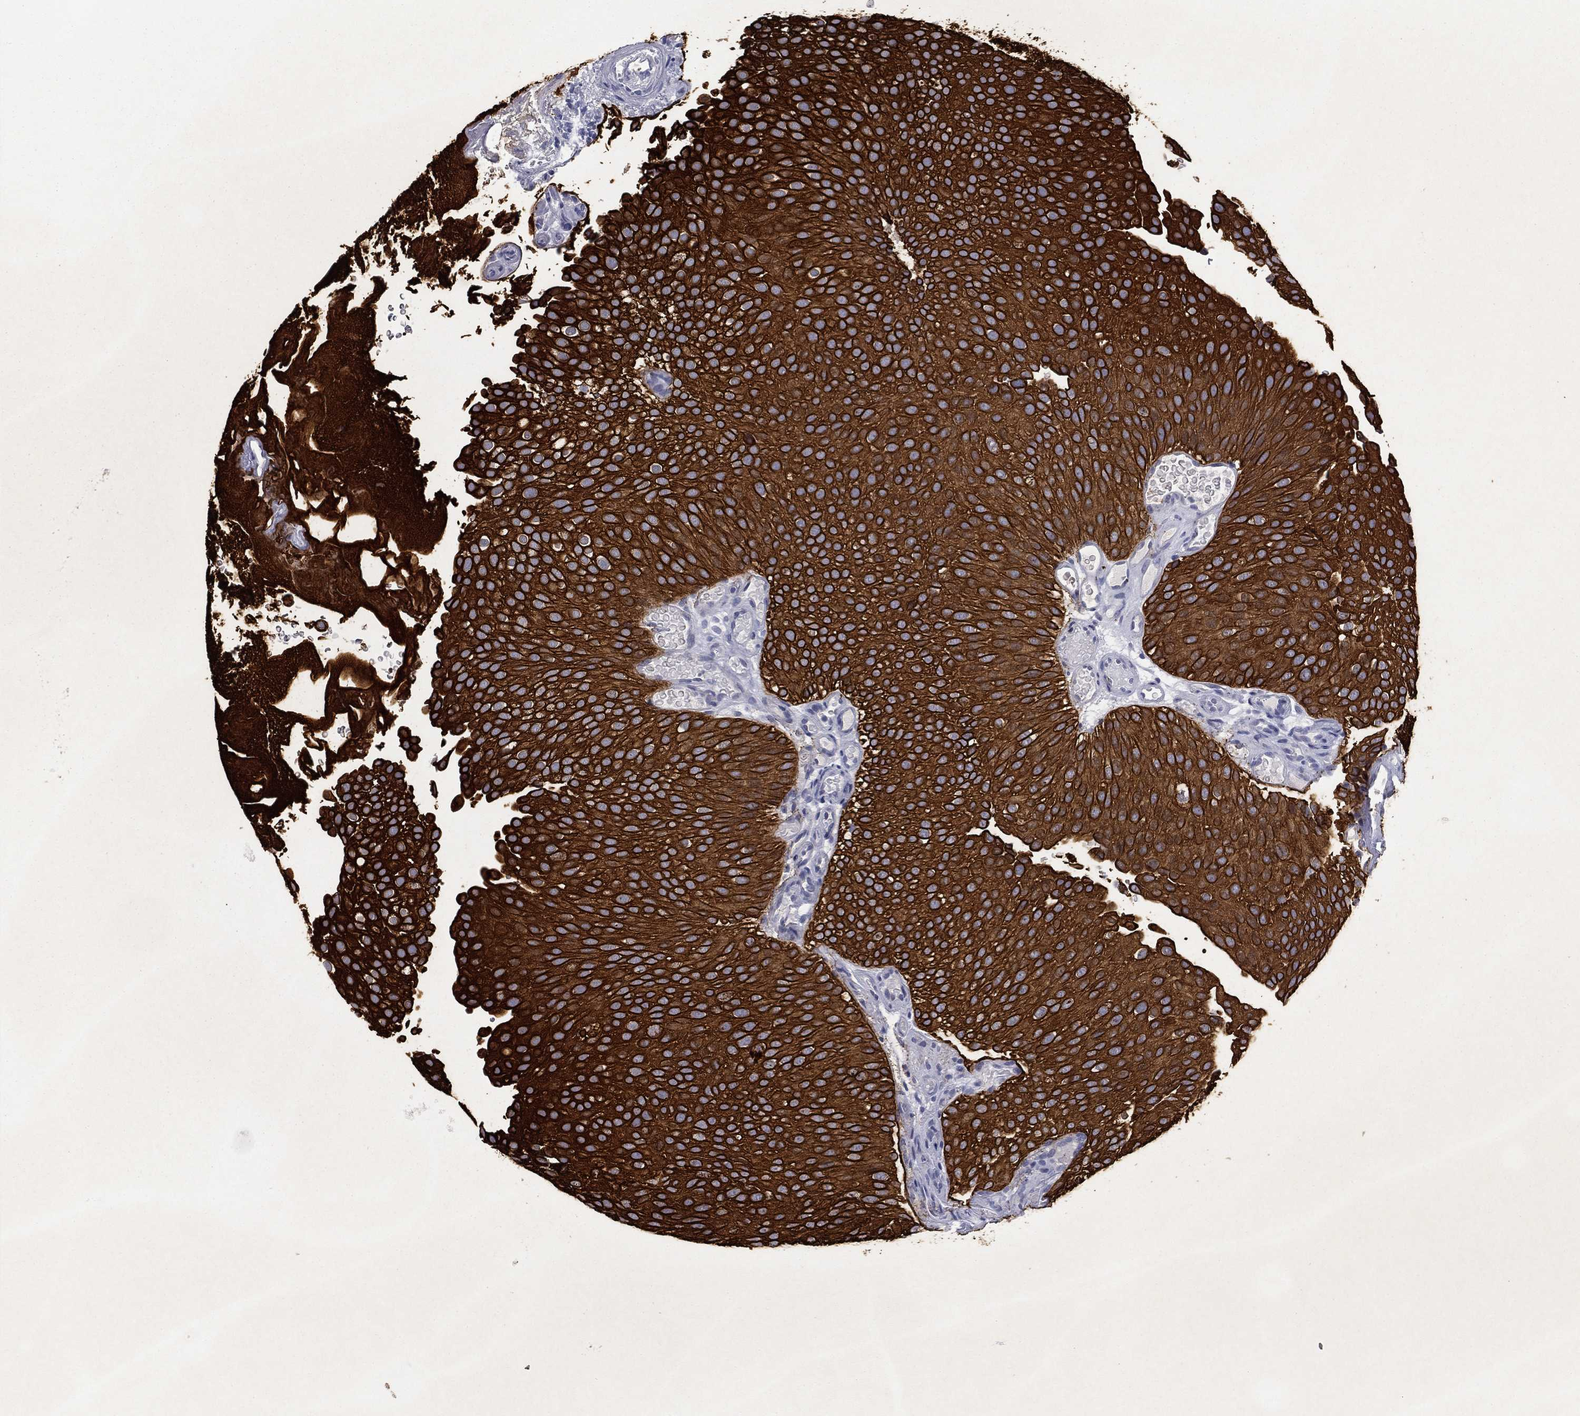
{"staining": {"intensity": "strong", "quantity": ">75%", "location": "cytoplasmic/membranous"}, "tissue": "urothelial cancer", "cell_type": "Tumor cells", "image_type": "cancer", "snomed": [{"axis": "morphology", "description": "Urothelial carcinoma, Low grade"}, {"axis": "topography", "description": "Urinary bladder"}], "caption": "Protein expression by IHC reveals strong cytoplasmic/membranous positivity in about >75% of tumor cells in urothelial carcinoma (low-grade).", "gene": "KRT7", "patient": {"sex": "male", "age": 78}}